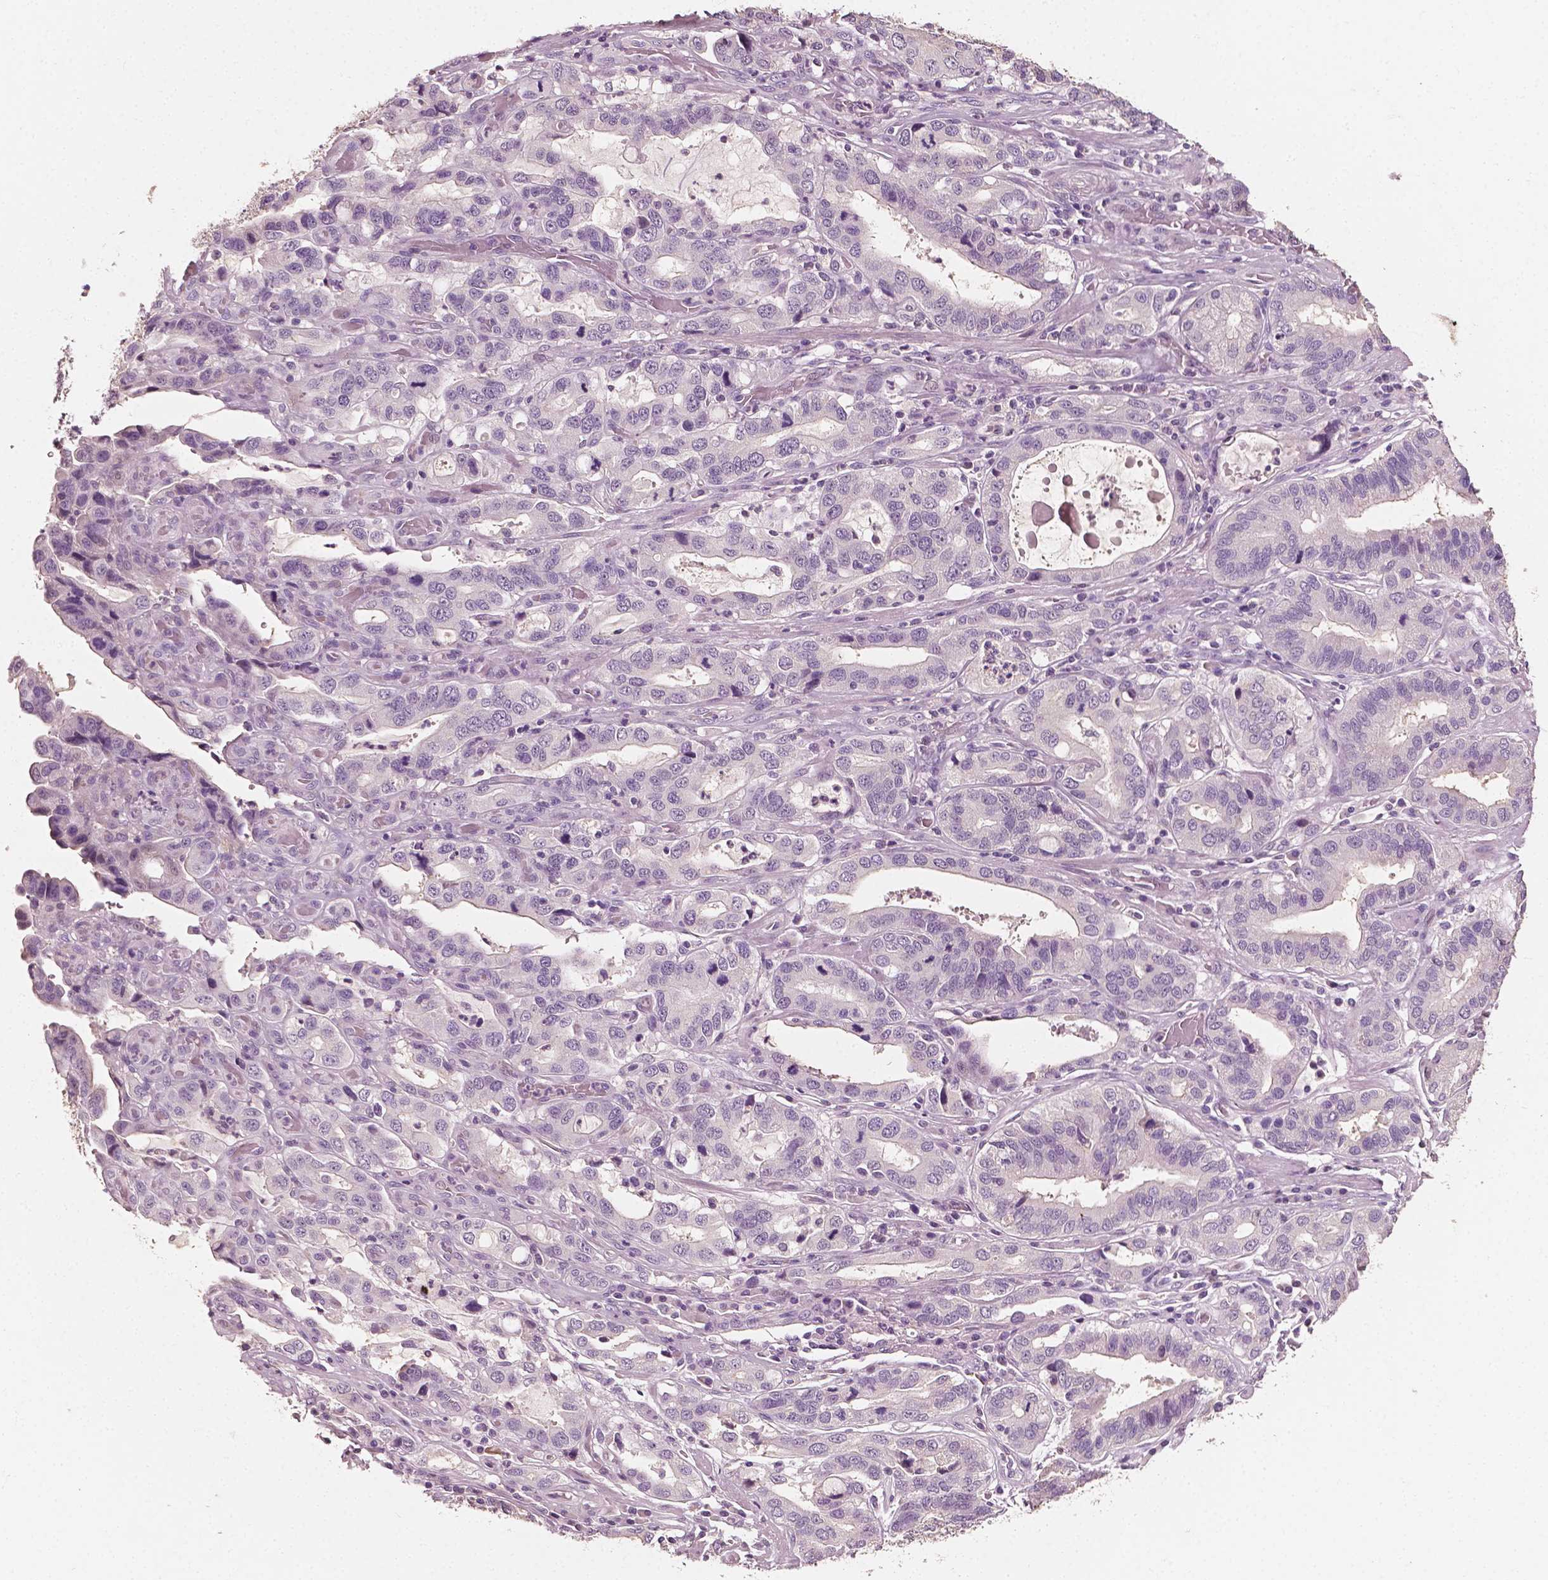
{"staining": {"intensity": "negative", "quantity": "none", "location": "none"}, "tissue": "stomach cancer", "cell_type": "Tumor cells", "image_type": "cancer", "snomed": [{"axis": "morphology", "description": "Adenocarcinoma, NOS"}, {"axis": "topography", "description": "Stomach, lower"}], "caption": "IHC of human stomach cancer (adenocarcinoma) displays no positivity in tumor cells. Nuclei are stained in blue.", "gene": "PLA2R1", "patient": {"sex": "female", "age": 76}}